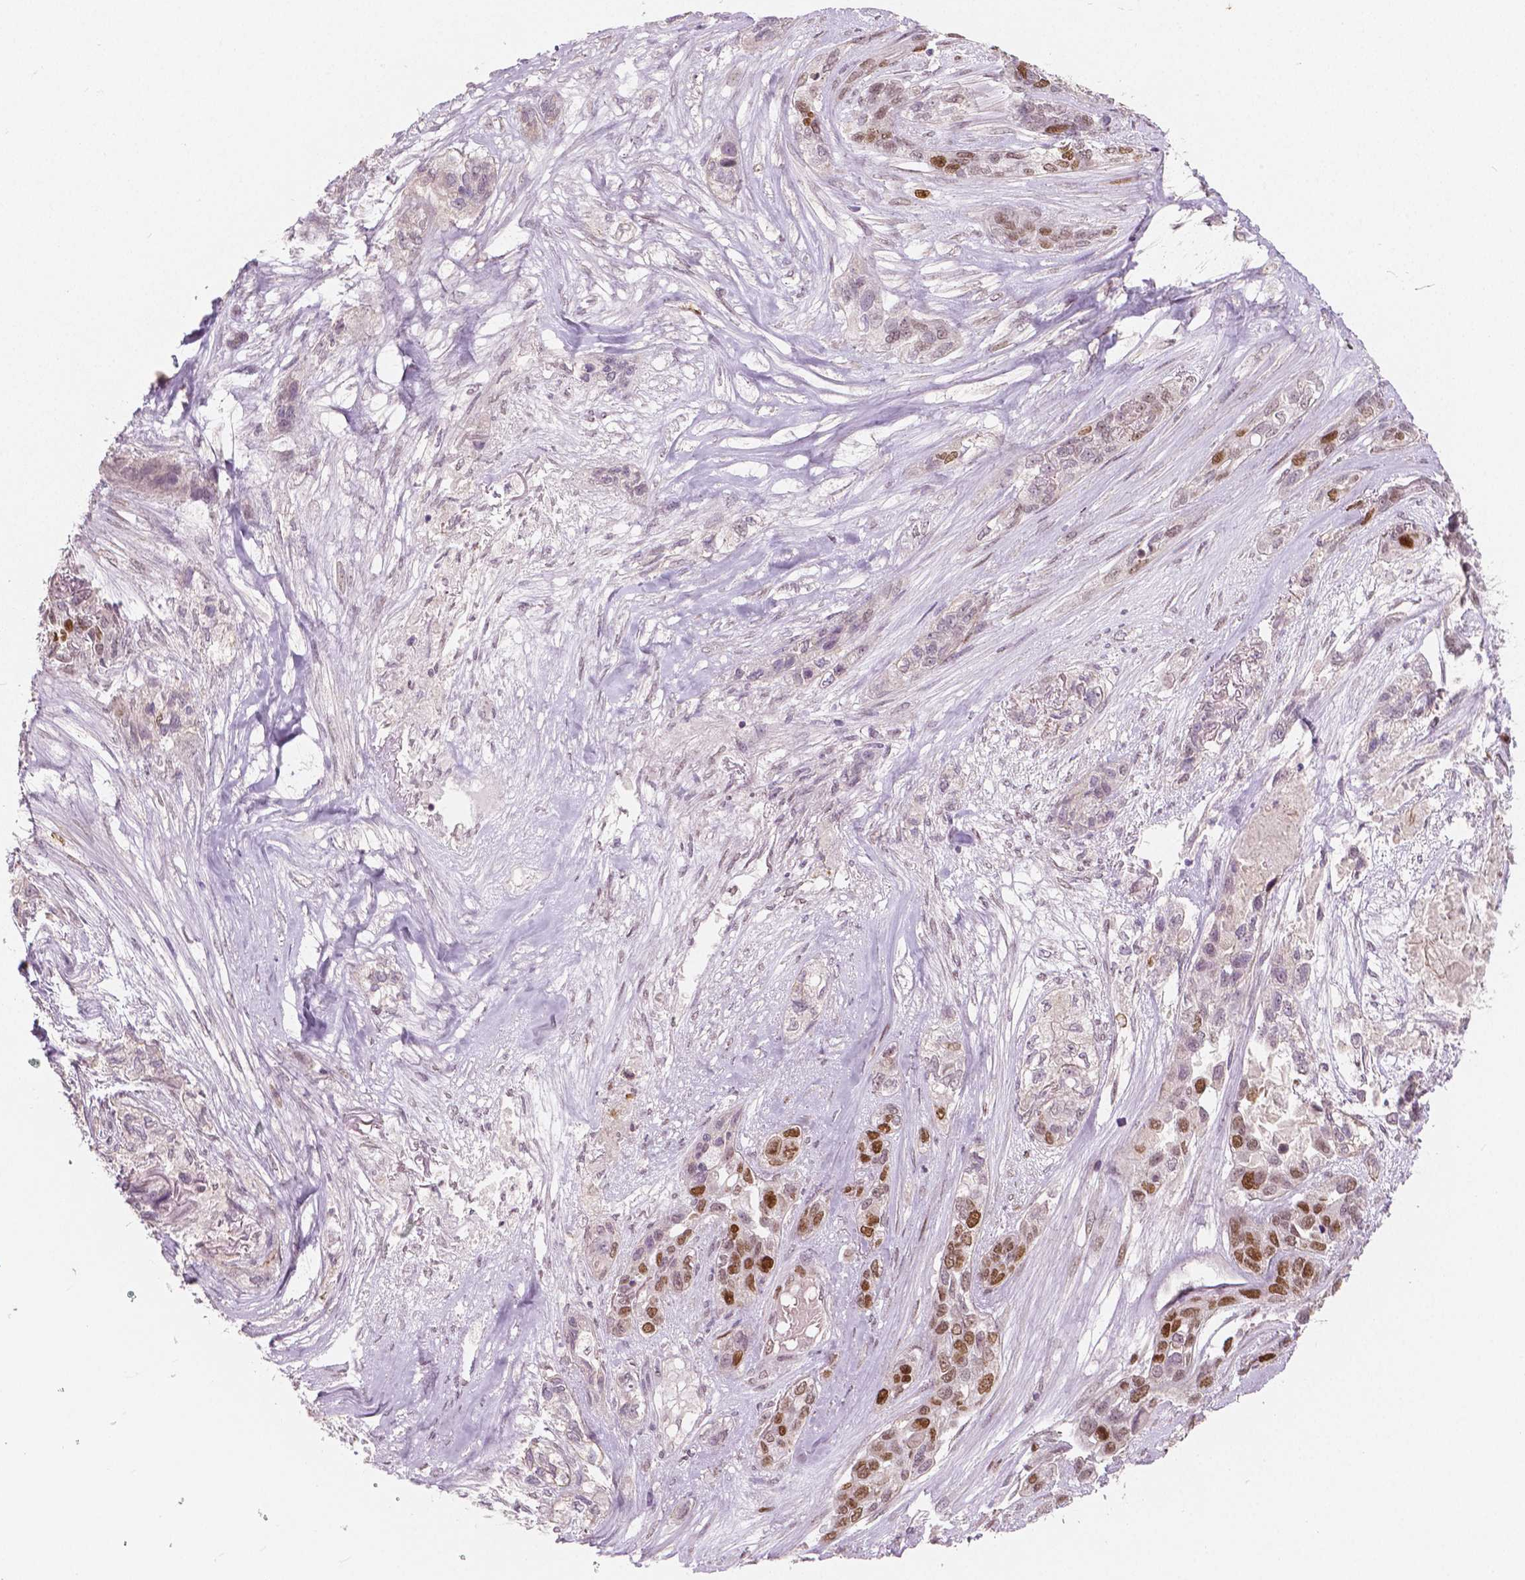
{"staining": {"intensity": "strong", "quantity": "25%-75%", "location": "nuclear"}, "tissue": "lung cancer", "cell_type": "Tumor cells", "image_type": "cancer", "snomed": [{"axis": "morphology", "description": "Squamous cell carcinoma, NOS"}, {"axis": "topography", "description": "Lung"}], "caption": "Protein expression analysis of human lung cancer (squamous cell carcinoma) reveals strong nuclear staining in about 25%-75% of tumor cells. (DAB (3,3'-diaminobenzidine) IHC, brown staining for protein, blue staining for nuclei).", "gene": "NSD2", "patient": {"sex": "female", "age": 70}}